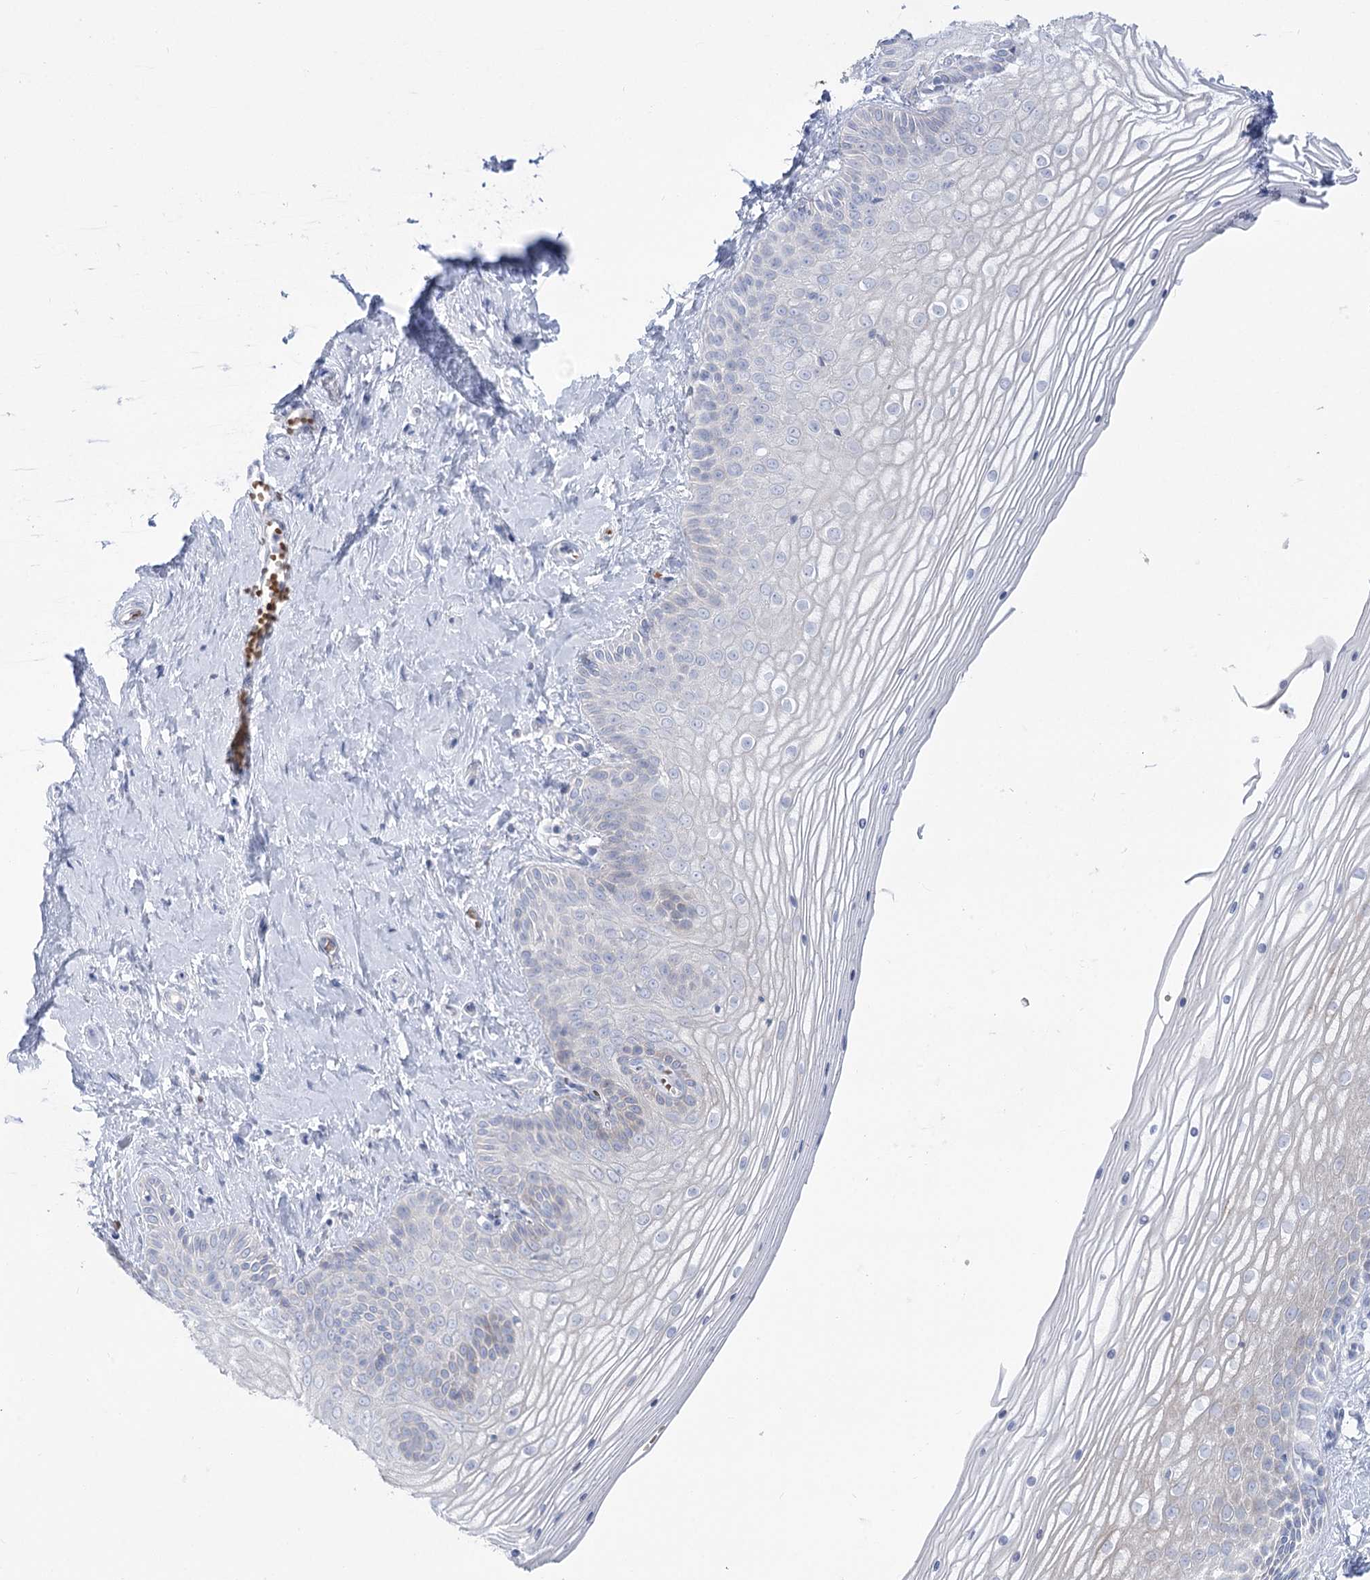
{"staining": {"intensity": "negative", "quantity": "none", "location": "none"}, "tissue": "vagina", "cell_type": "Squamous epithelial cells", "image_type": "normal", "snomed": [{"axis": "morphology", "description": "Normal tissue, NOS"}, {"axis": "topography", "description": "Vagina"}, {"axis": "topography", "description": "Cervix"}], "caption": "This micrograph is of normal vagina stained with immunohistochemistry to label a protein in brown with the nuclei are counter-stained blue. There is no staining in squamous epithelial cells.", "gene": "SIAE", "patient": {"sex": "female", "age": 40}}